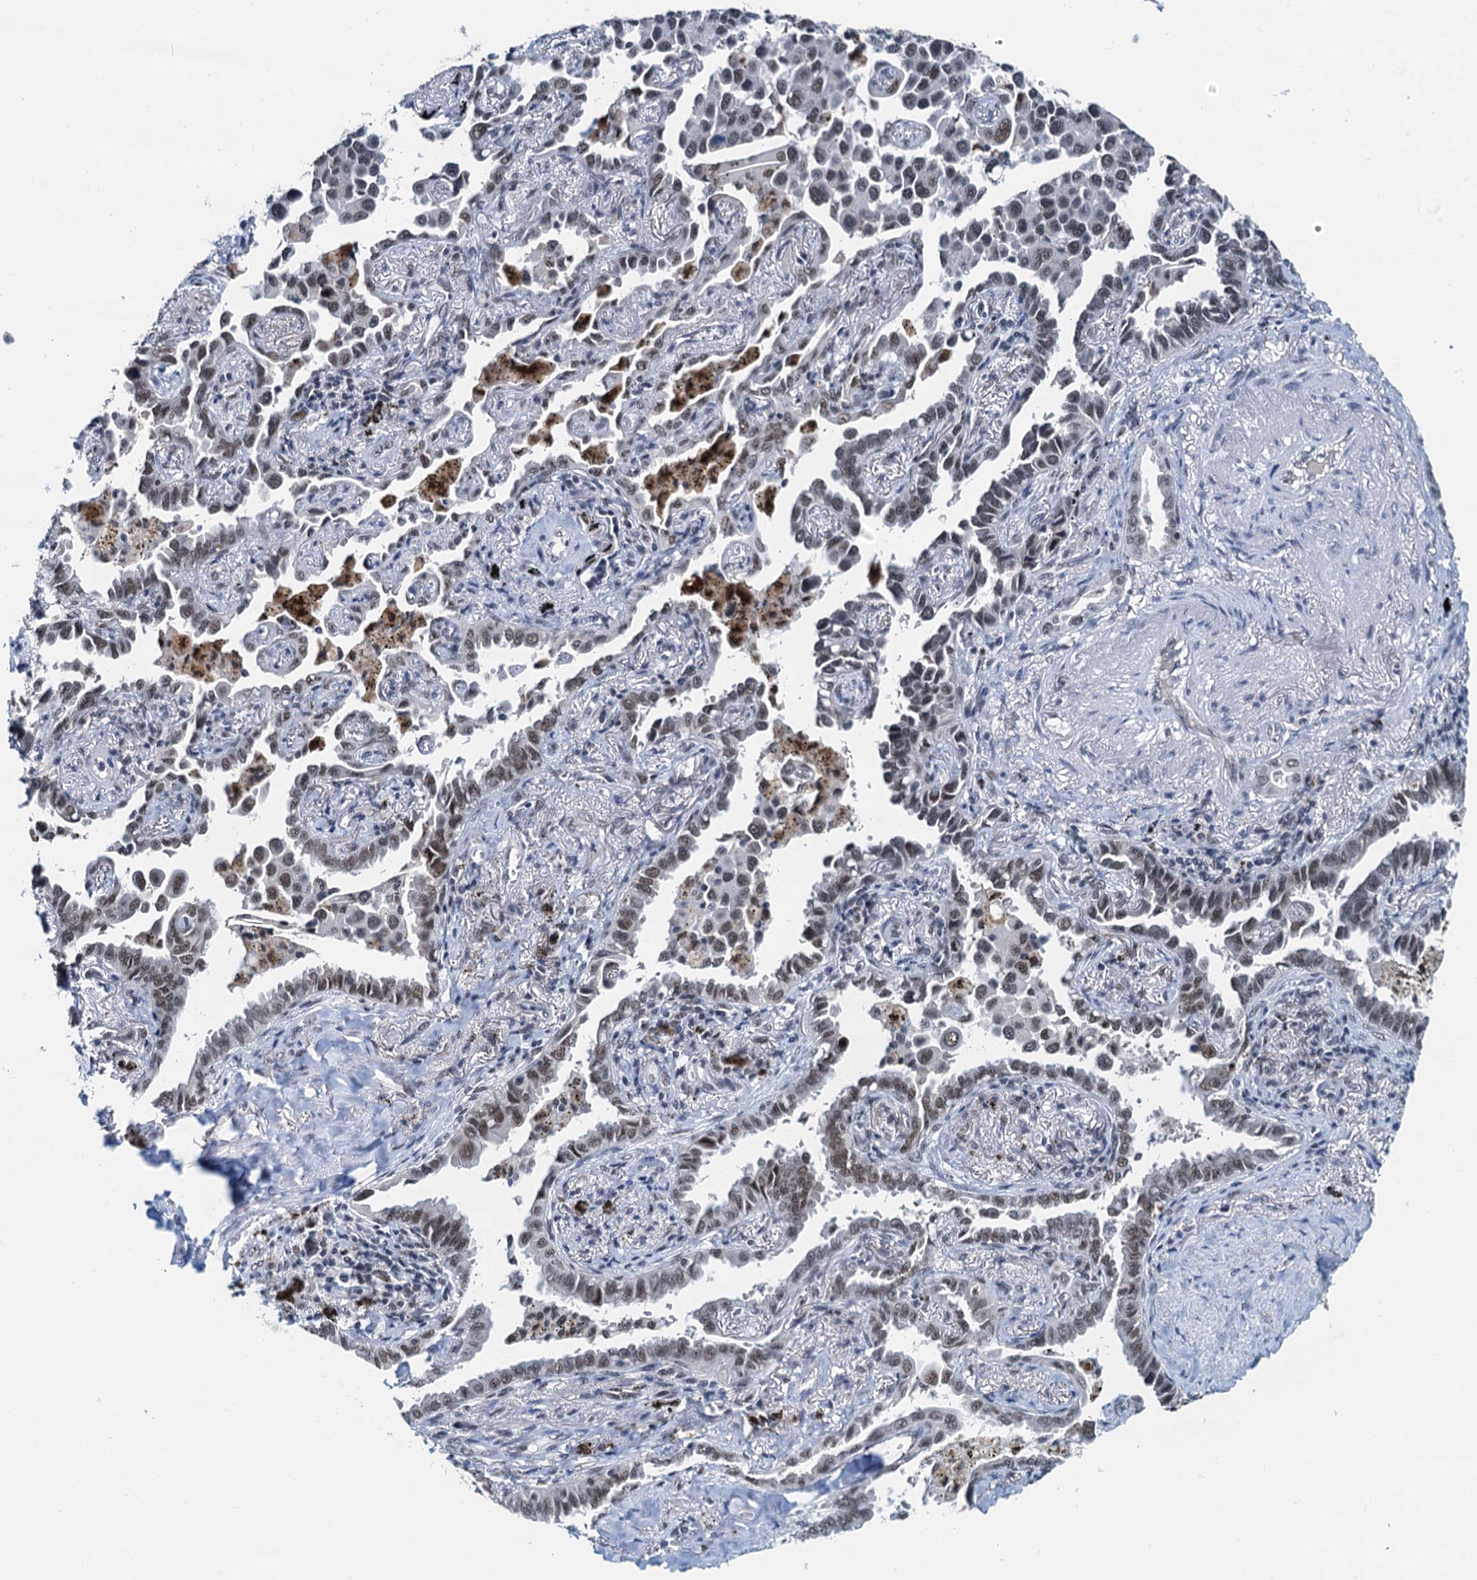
{"staining": {"intensity": "weak", "quantity": ">75%", "location": "nuclear"}, "tissue": "lung cancer", "cell_type": "Tumor cells", "image_type": "cancer", "snomed": [{"axis": "morphology", "description": "Adenocarcinoma, NOS"}, {"axis": "topography", "description": "Lung"}], "caption": "Immunohistochemistry (IHC) of adenocarcinoma (lung) shows low levels of weak nuclear staining in about >75% of tumor cells. (brown staining indicates protein expression, while blue staining denotes nuclei).", "gene": "SNRPD1", "patient": {"sex": "male", "age": 67}}